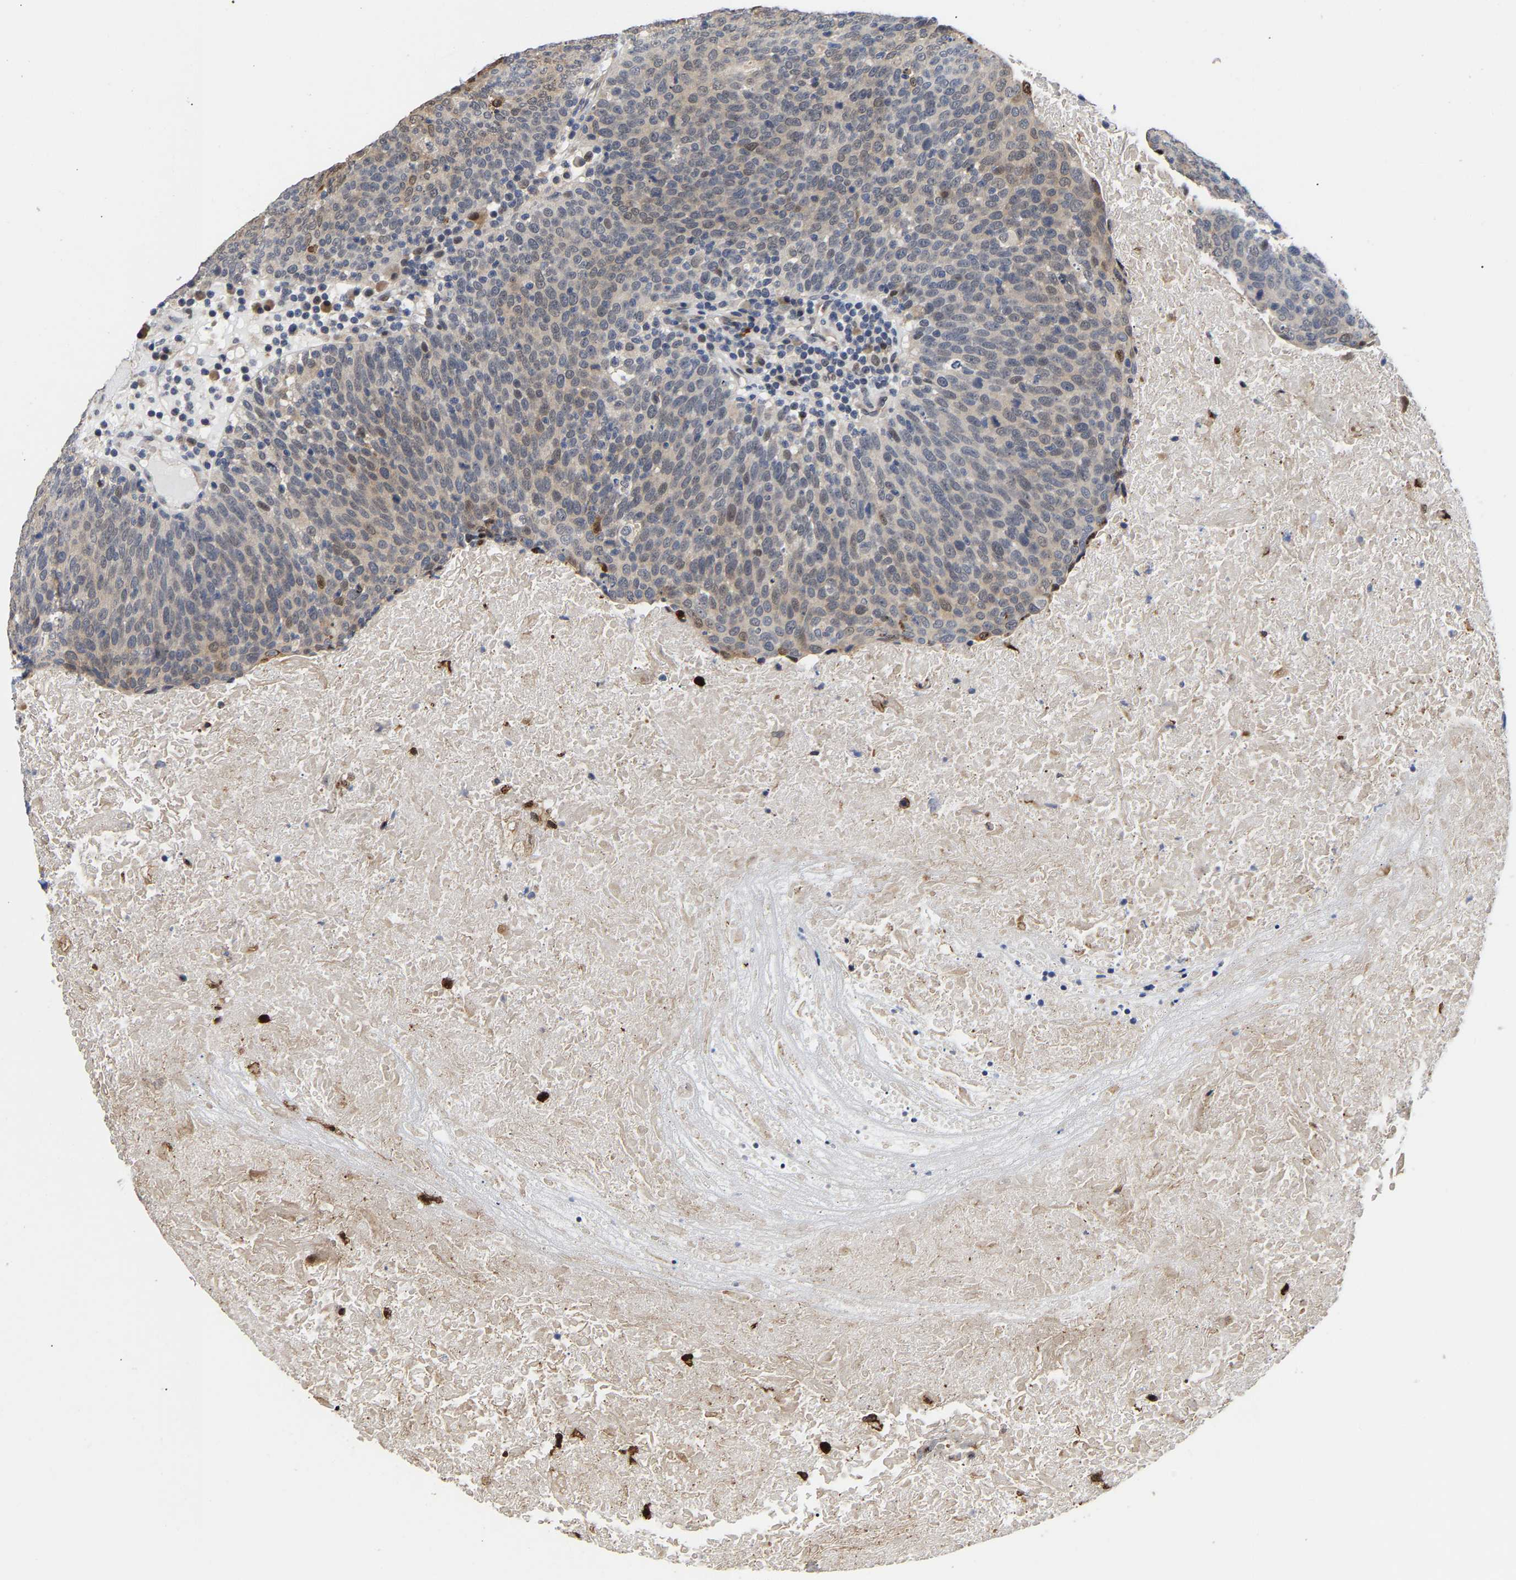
{"staining": {"intensity": "weak", "quantity": "25%-75%", "location": "cytoplasmic/membranous,nuclear"}, "tissue": "head and neck cancer", "cell_type": "Tumor cells", "image_type": "cancer", "snomed": [{"axis": "morphology", "description": "Squamous cell carcinoma, NOS"}, {"axis": "morphology", "description": "Squamous cell carcinoma, metastatic, NOS"}, {"axis": "topography", "description": "Lymph node"}, {"axis": "topography", "description": "Head-Neck"}], "caption": "A brown stain shows weak cytoplasmic/membranous and nuclear expression of a protein in human squamous cell carcinoma (head and neck) tumor cells. Using DAB (3,3'-diaminobenzidine) (brown) and hematoxylin (blue) stains, captured at high magnification using brightfield microscopy.", "gene": "TDRD7", "patient": {"sex": "male", "age": 62}}